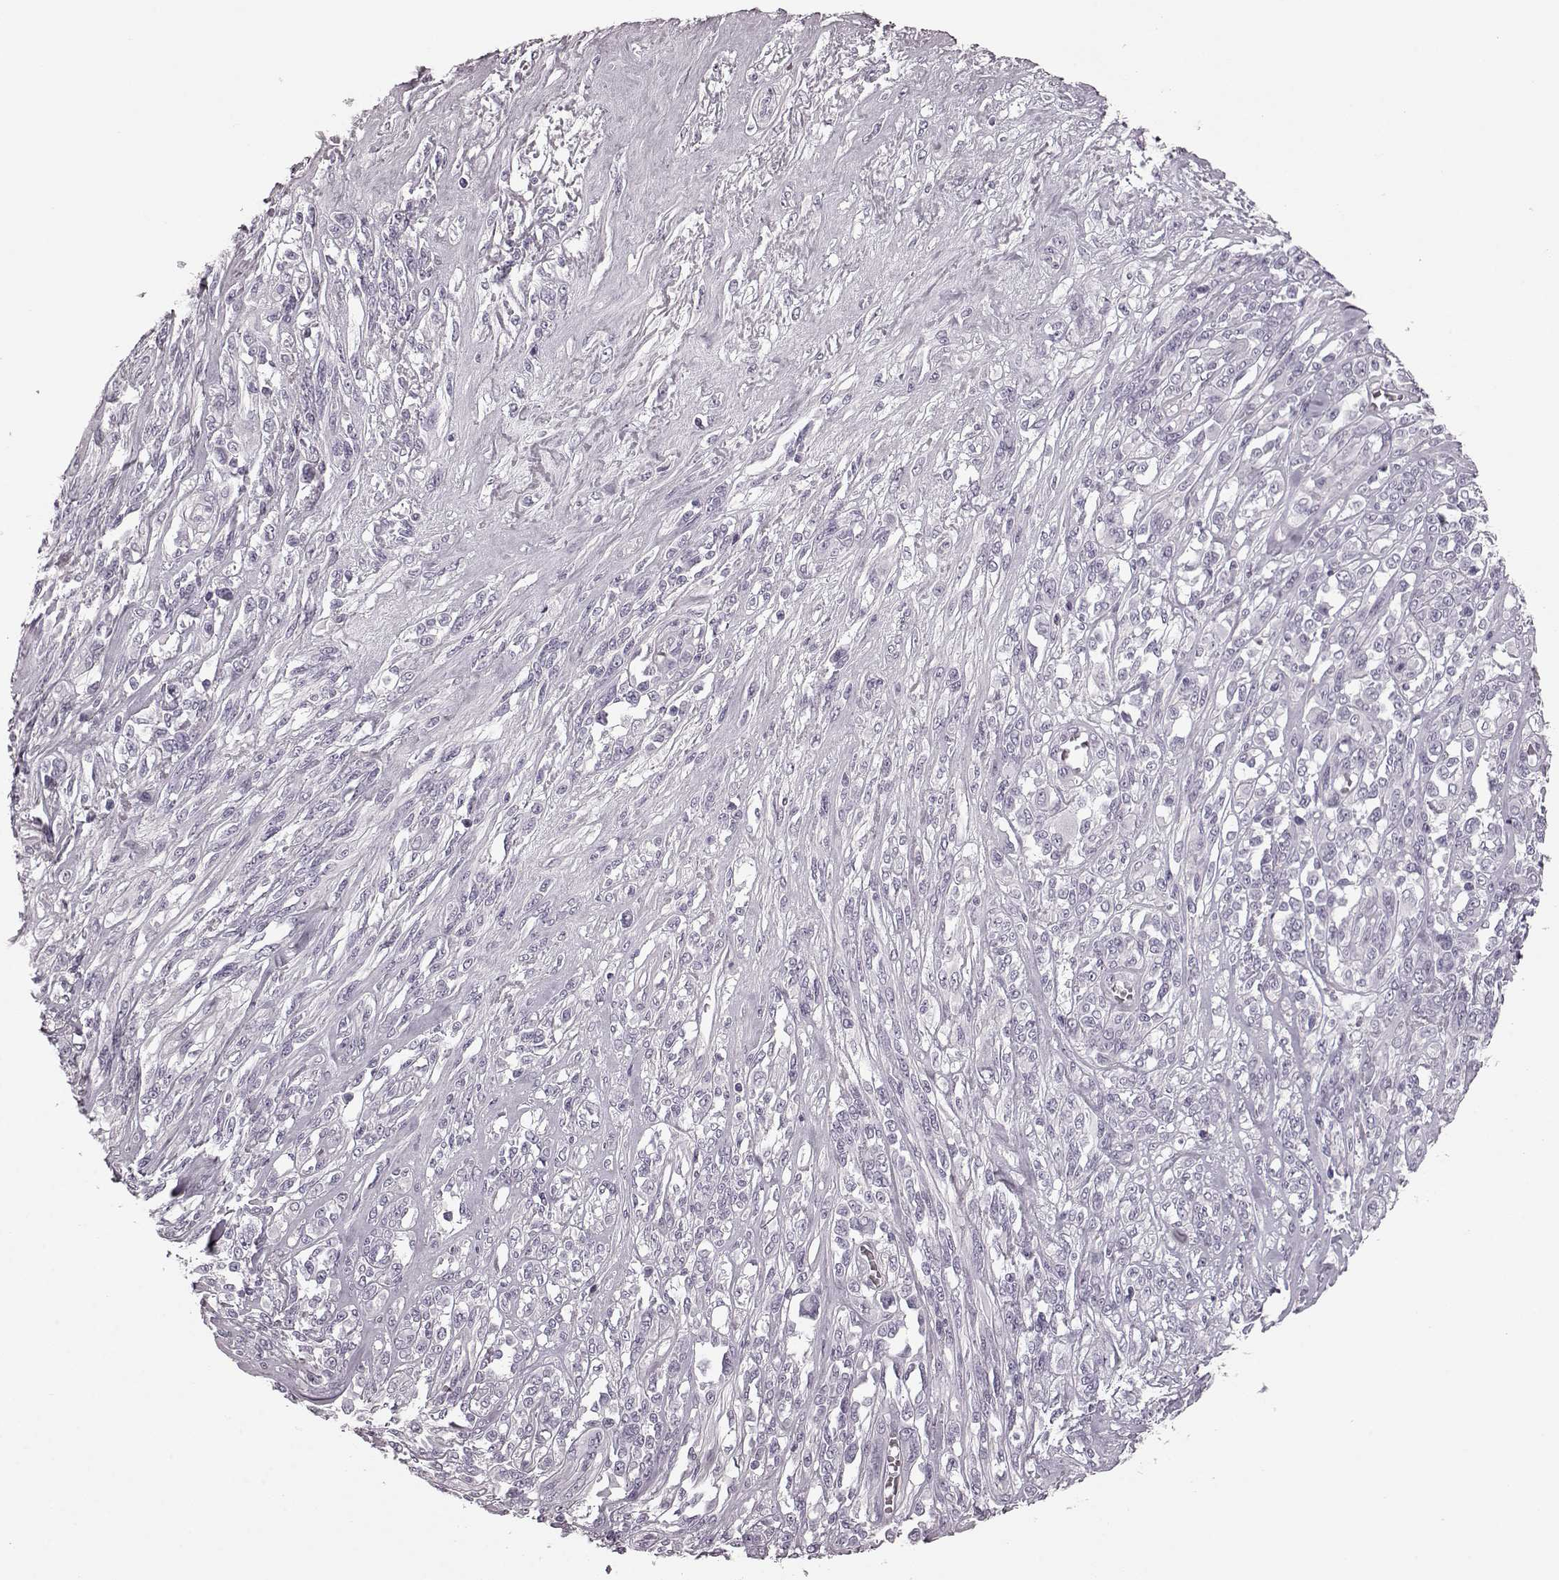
{"staining": {"intensity": "negative", "quantity": "none", "location": "none"}, "tissue": "melanoma", "cell_type": "Tumor cells", "image_type": "cancer", "snomed": [{"axis": "morphology", "description": "Malignant melanoma, NOS"}, {"axis": "topography", "description": "Skin"}], "caption": "Image shows no protein positivity in tumor cells of melanoma tissue. (Immunohistochemistry, brightfield microscopy, high magnification).", "gene": "CST7", "patient": {"sex": "female", "age": 91}}